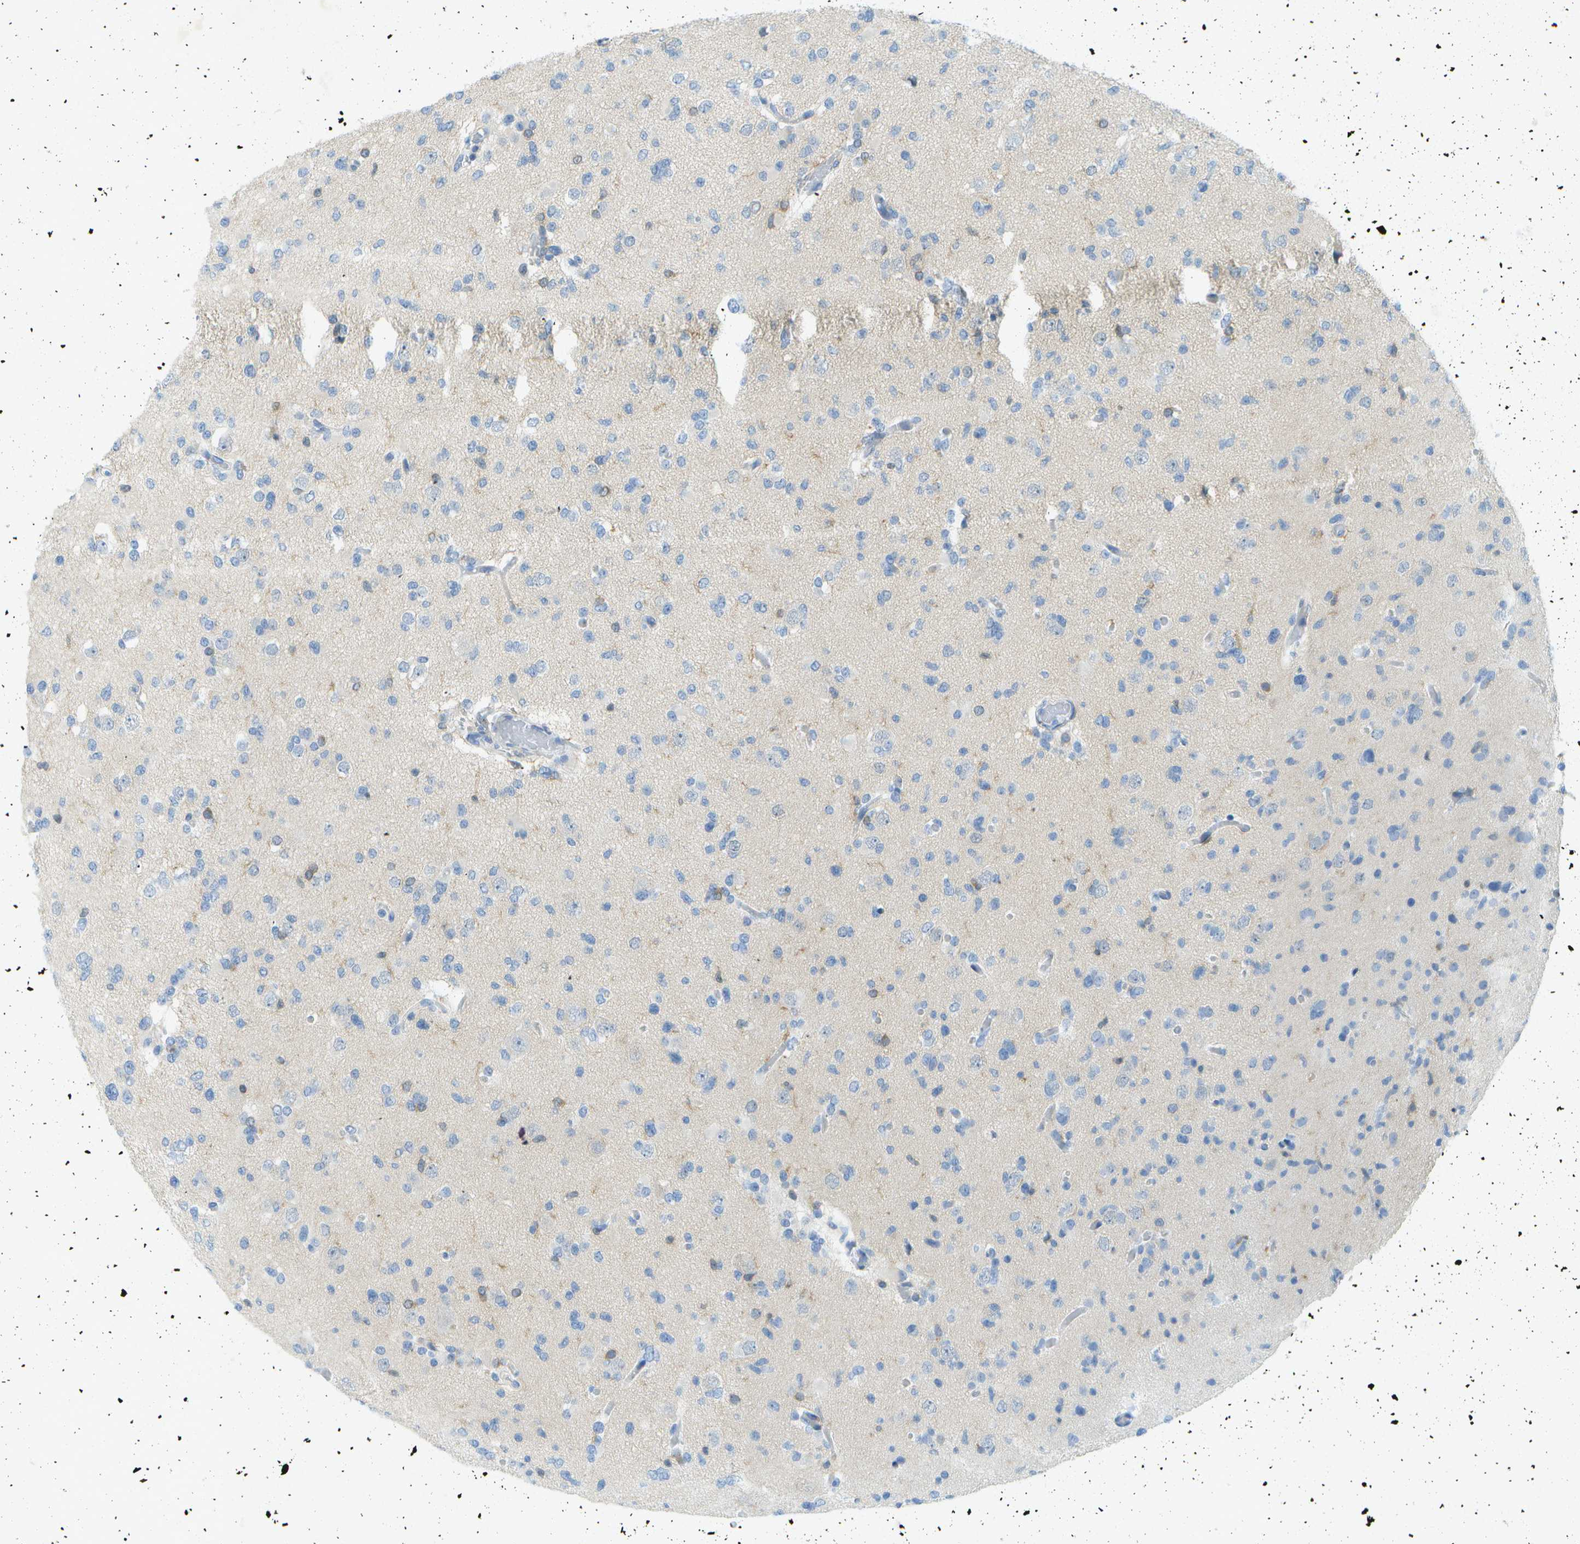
{"staining": {"intensity": "negative", "quantity": "none", "location": "none"}, "tissue": "glioma", "cell_type": "Tumor cells", "image_type": "cancer", "snomed": [{"axis": "morphology", "description": "Glioma, malignant, Low grade"}, {"axis": "topography", "description": "Brain"}], "caption": "The micrograph demonstrates no staining of tumor cells in malignant glioma (low-grade).", "gene": "WNK2", "patient": {"sex": "female", "age": 22}}